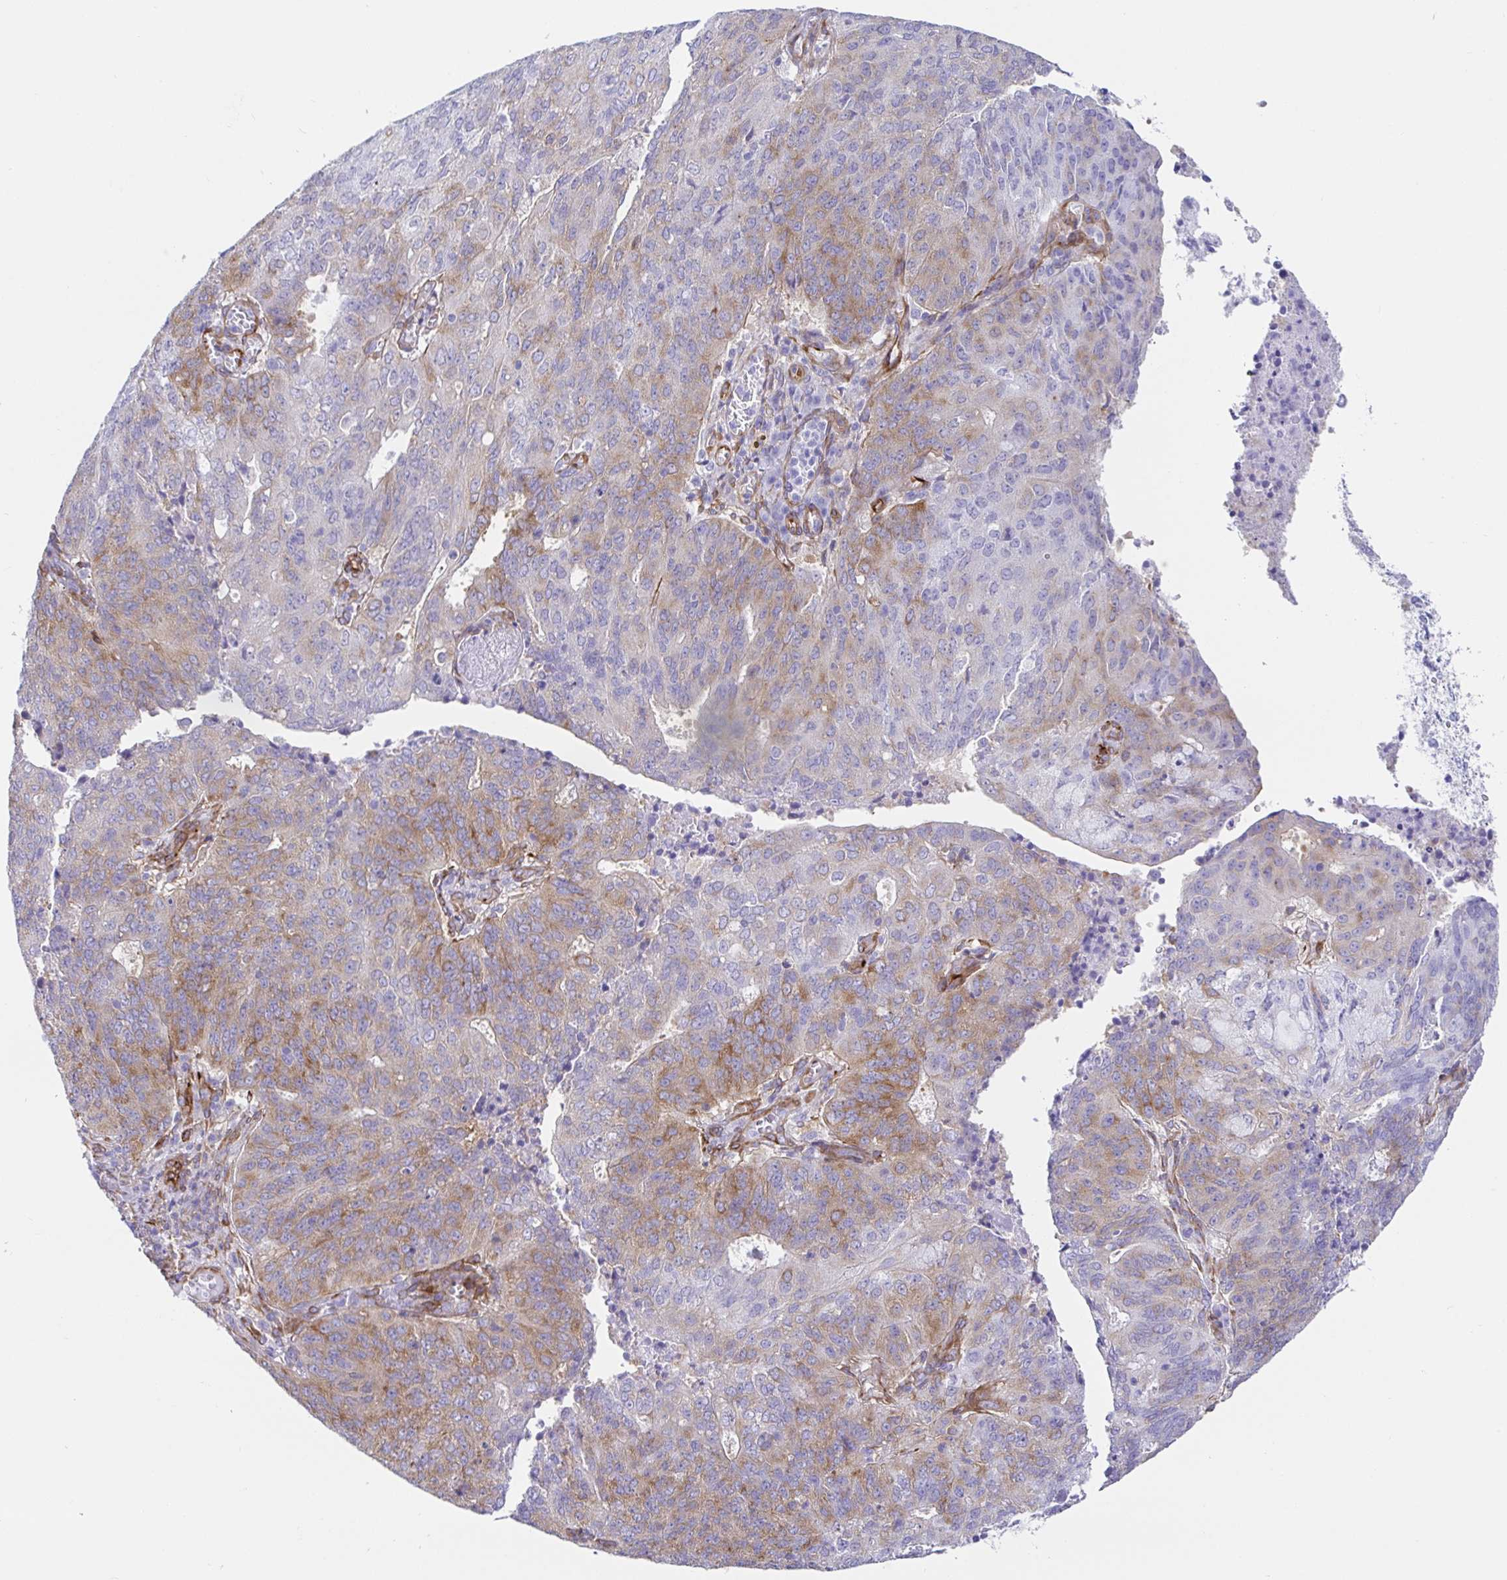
{"staining": {"intensity": "moderate", "quantity": "25%-75%", "location": "cytoplasmic/membranous"}, "tissue": "endometrial cancer", "cell_type": "Tumor cells", "image_type": "cancer", "snomed": [{"axis": "morphology", "description": "Adenocarcinoma, NOS"}, {"axis": "topography", "description": "Endometrium"}], "caption": "The immunohistochemical stain labels moderate cytoplasmic/membranous expression in tumor cells of endometrial adenocarcinoma tissue. Nuclei are stained in blue.", "gene": "DOCK1", "patient": {"sex": "female", "age": 82}}